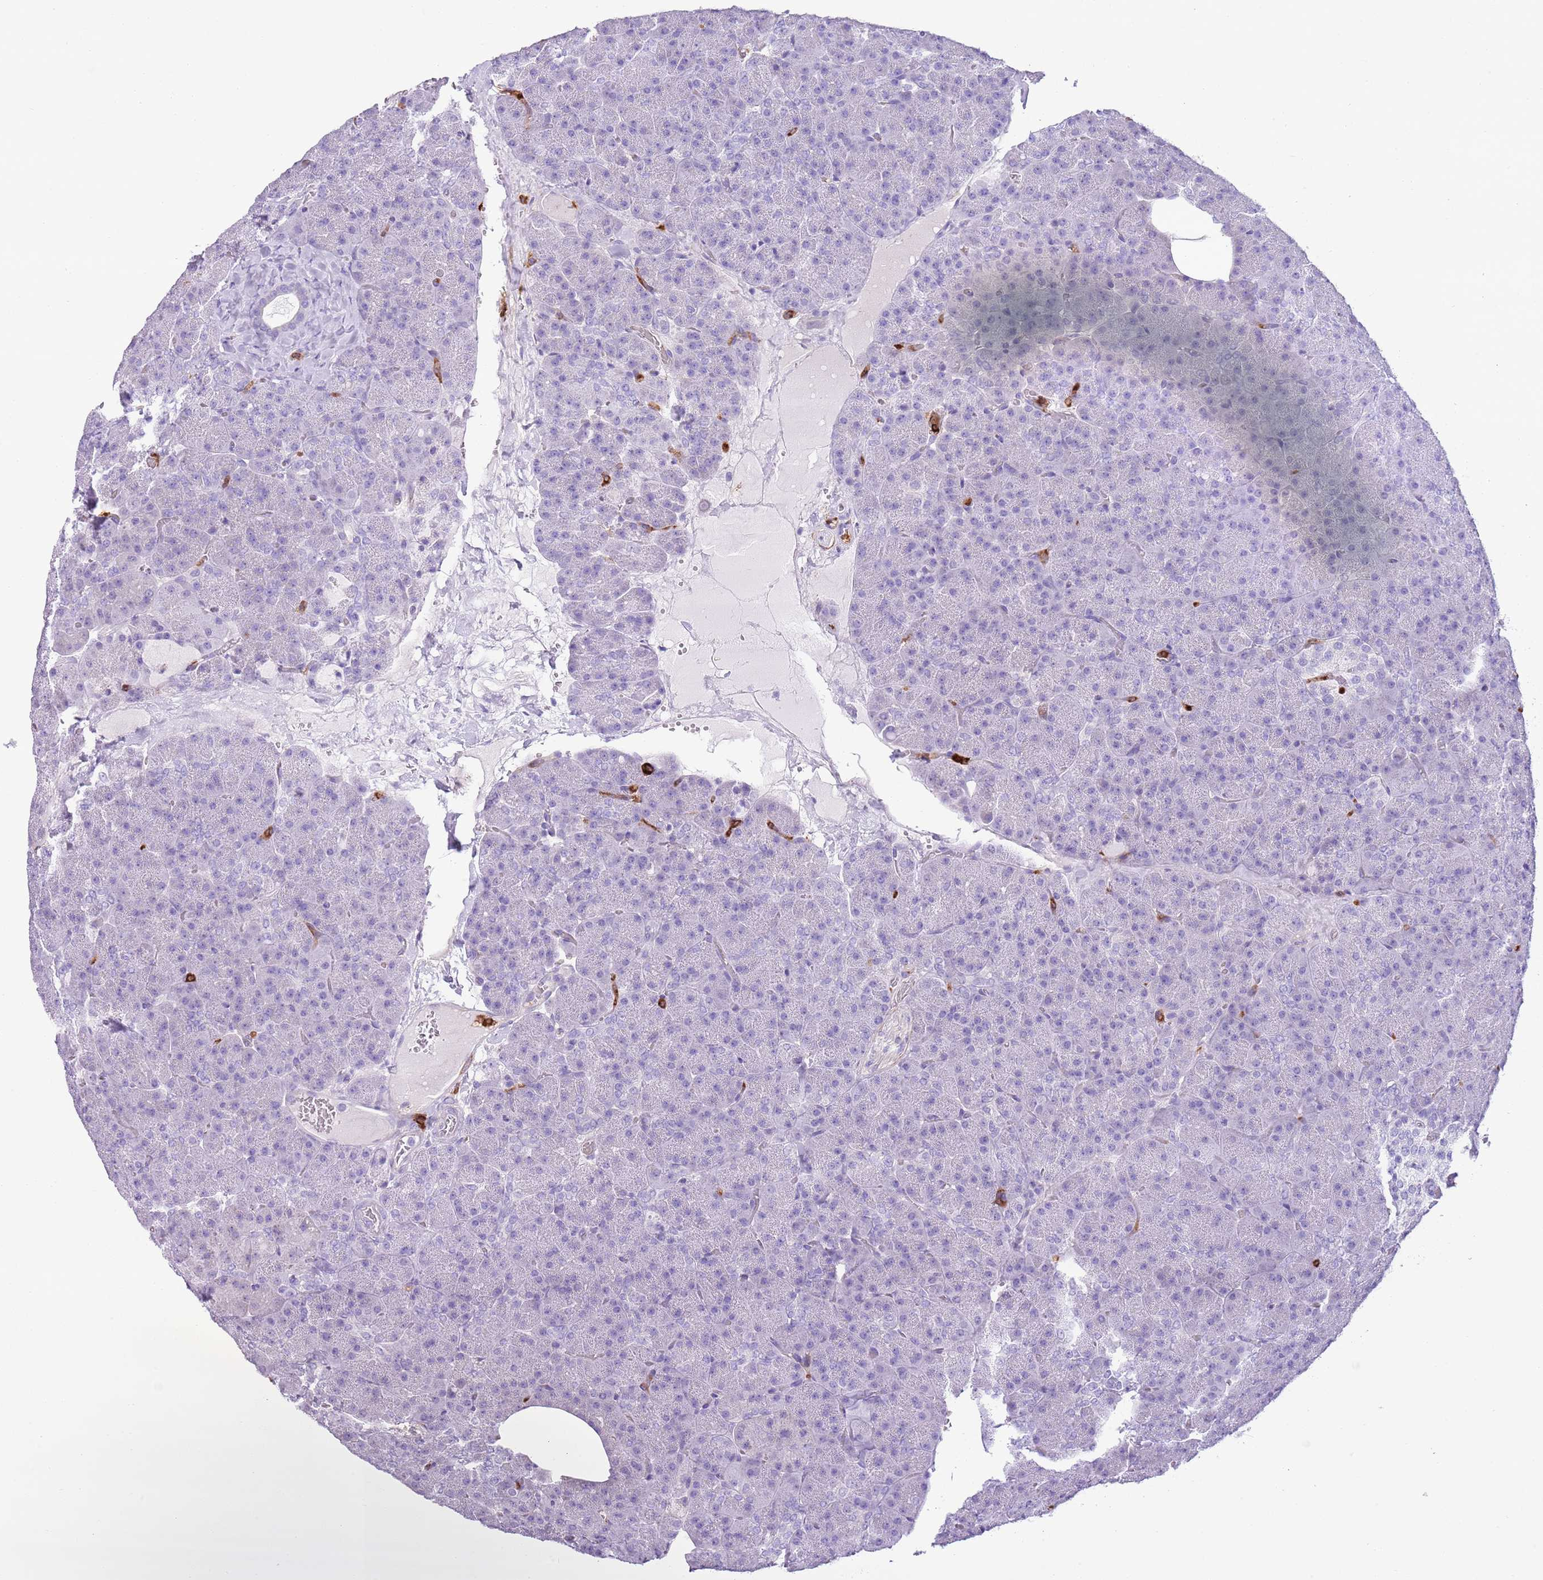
{"staining": {"intensity": "negative", "quantity": "none", "location": "none"}, "tissue": "pancreas", "cell_type": "Exocrine glandular cells", "image_type": "normal", "snomed": [{"axis": "morphology", "description": "Normal tissue, NOS"}, {"axis": "morphology", "description": "Carcinoid, malignant, NOS"}, {"axis": "topography", "description": "Pancreas"}], "caption": "Histopathology image shows no significant protein staining in exocrine glandular cells of benign pancreas. (DAB immunohistochemistry (IHC), high magnification).", "gene": "CD177", "patient": {"sex": "female", "age": 35}}